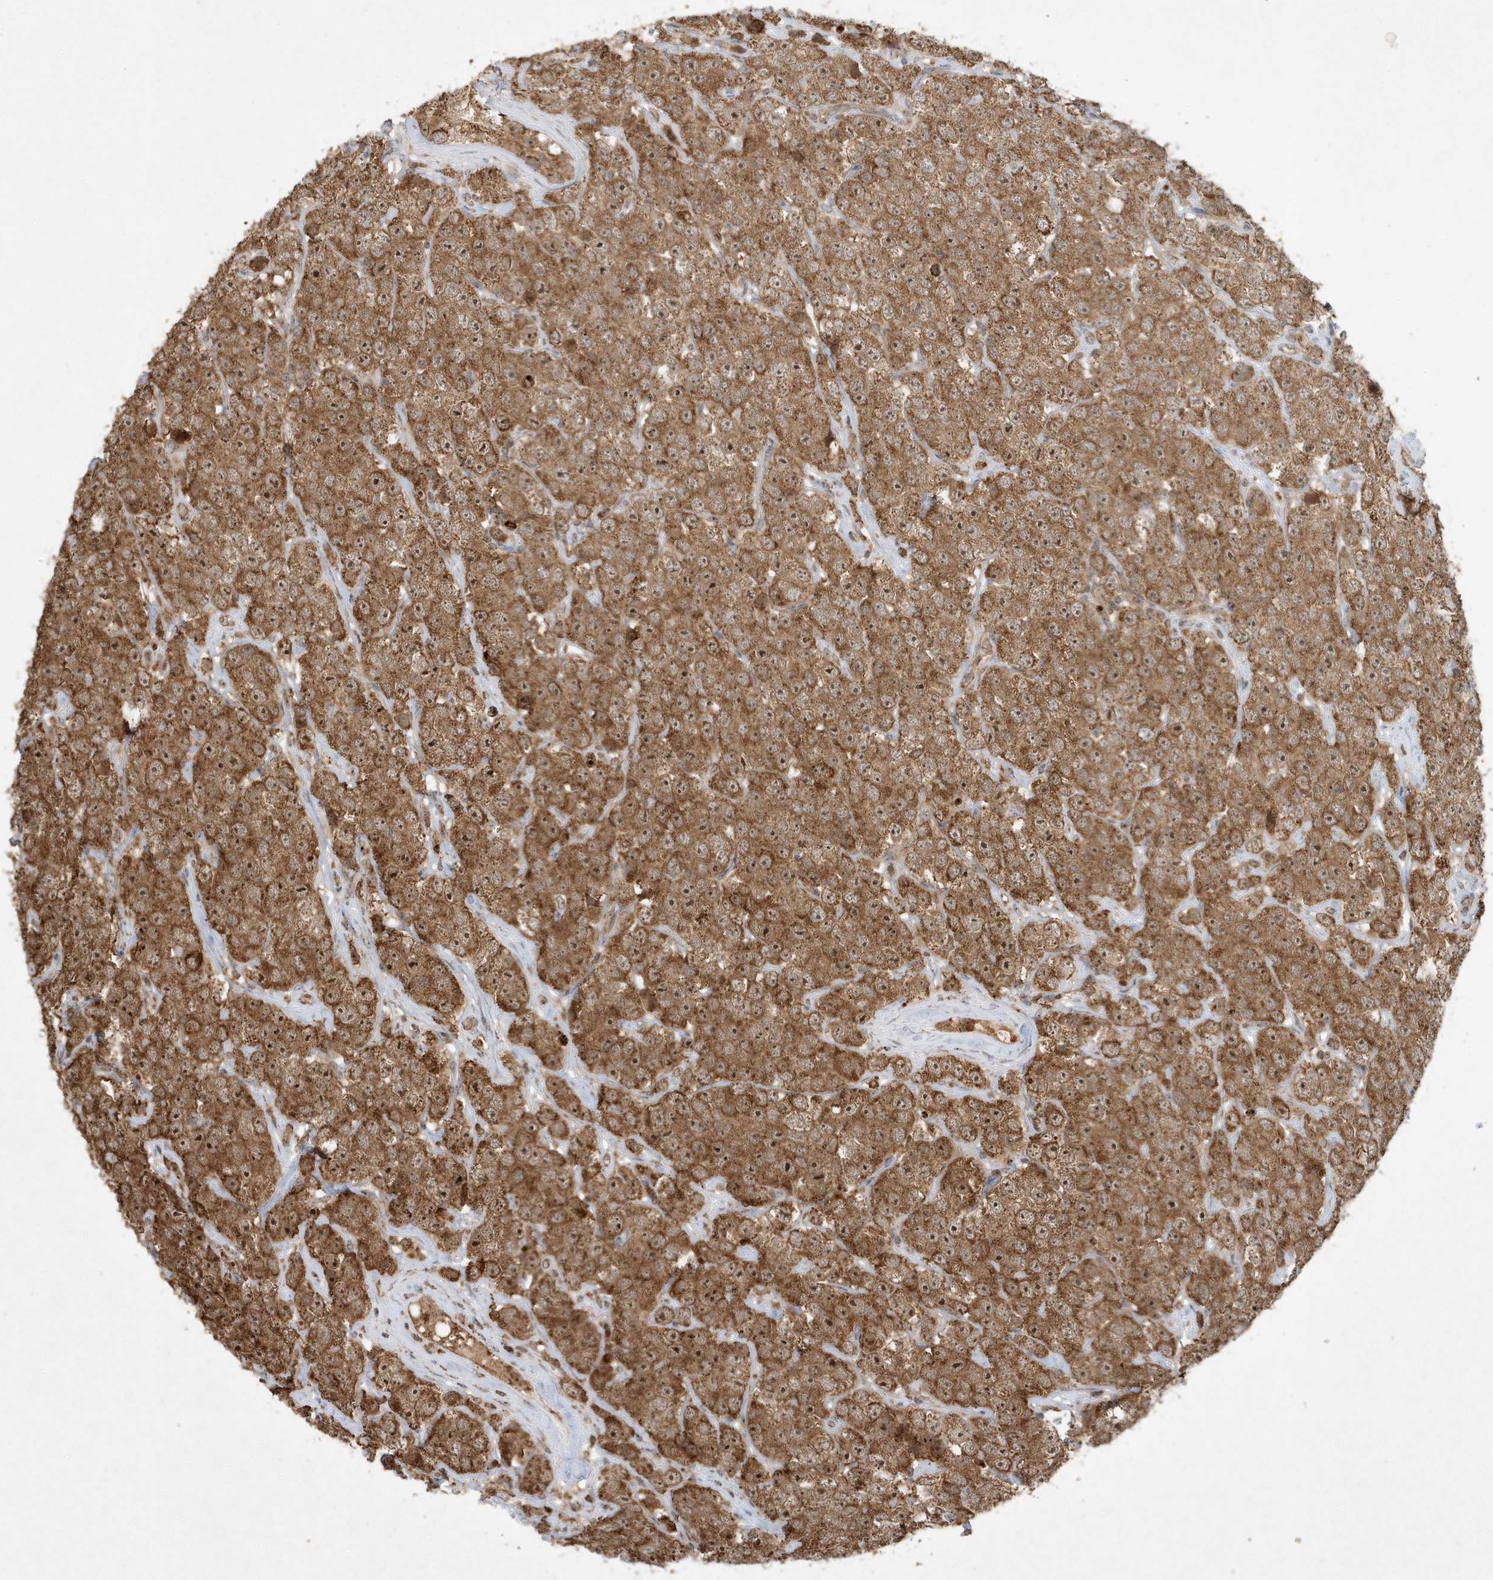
{"staining": {"intensity": "strong", "quantity": ">75%", "location": "cytoplasmic/membranous,nuclear"}, "tissue": "testis cancer", "cell_type": "Tumor cells", "image_type": "cancer", "snomed": [{"axis": "morphology", "description": "Seminoma, NOS"}, {"axis": "topography", "description": "Testis"}], "caption": "DAB immunohistochemical staining of human testis cancer reveals strong cytoplasmic/membranous and nuclear protein positivity in approximately >75% of tumor cells.", "gene": "ABCB9", "patient": {"sex": "male", "age": 28}}